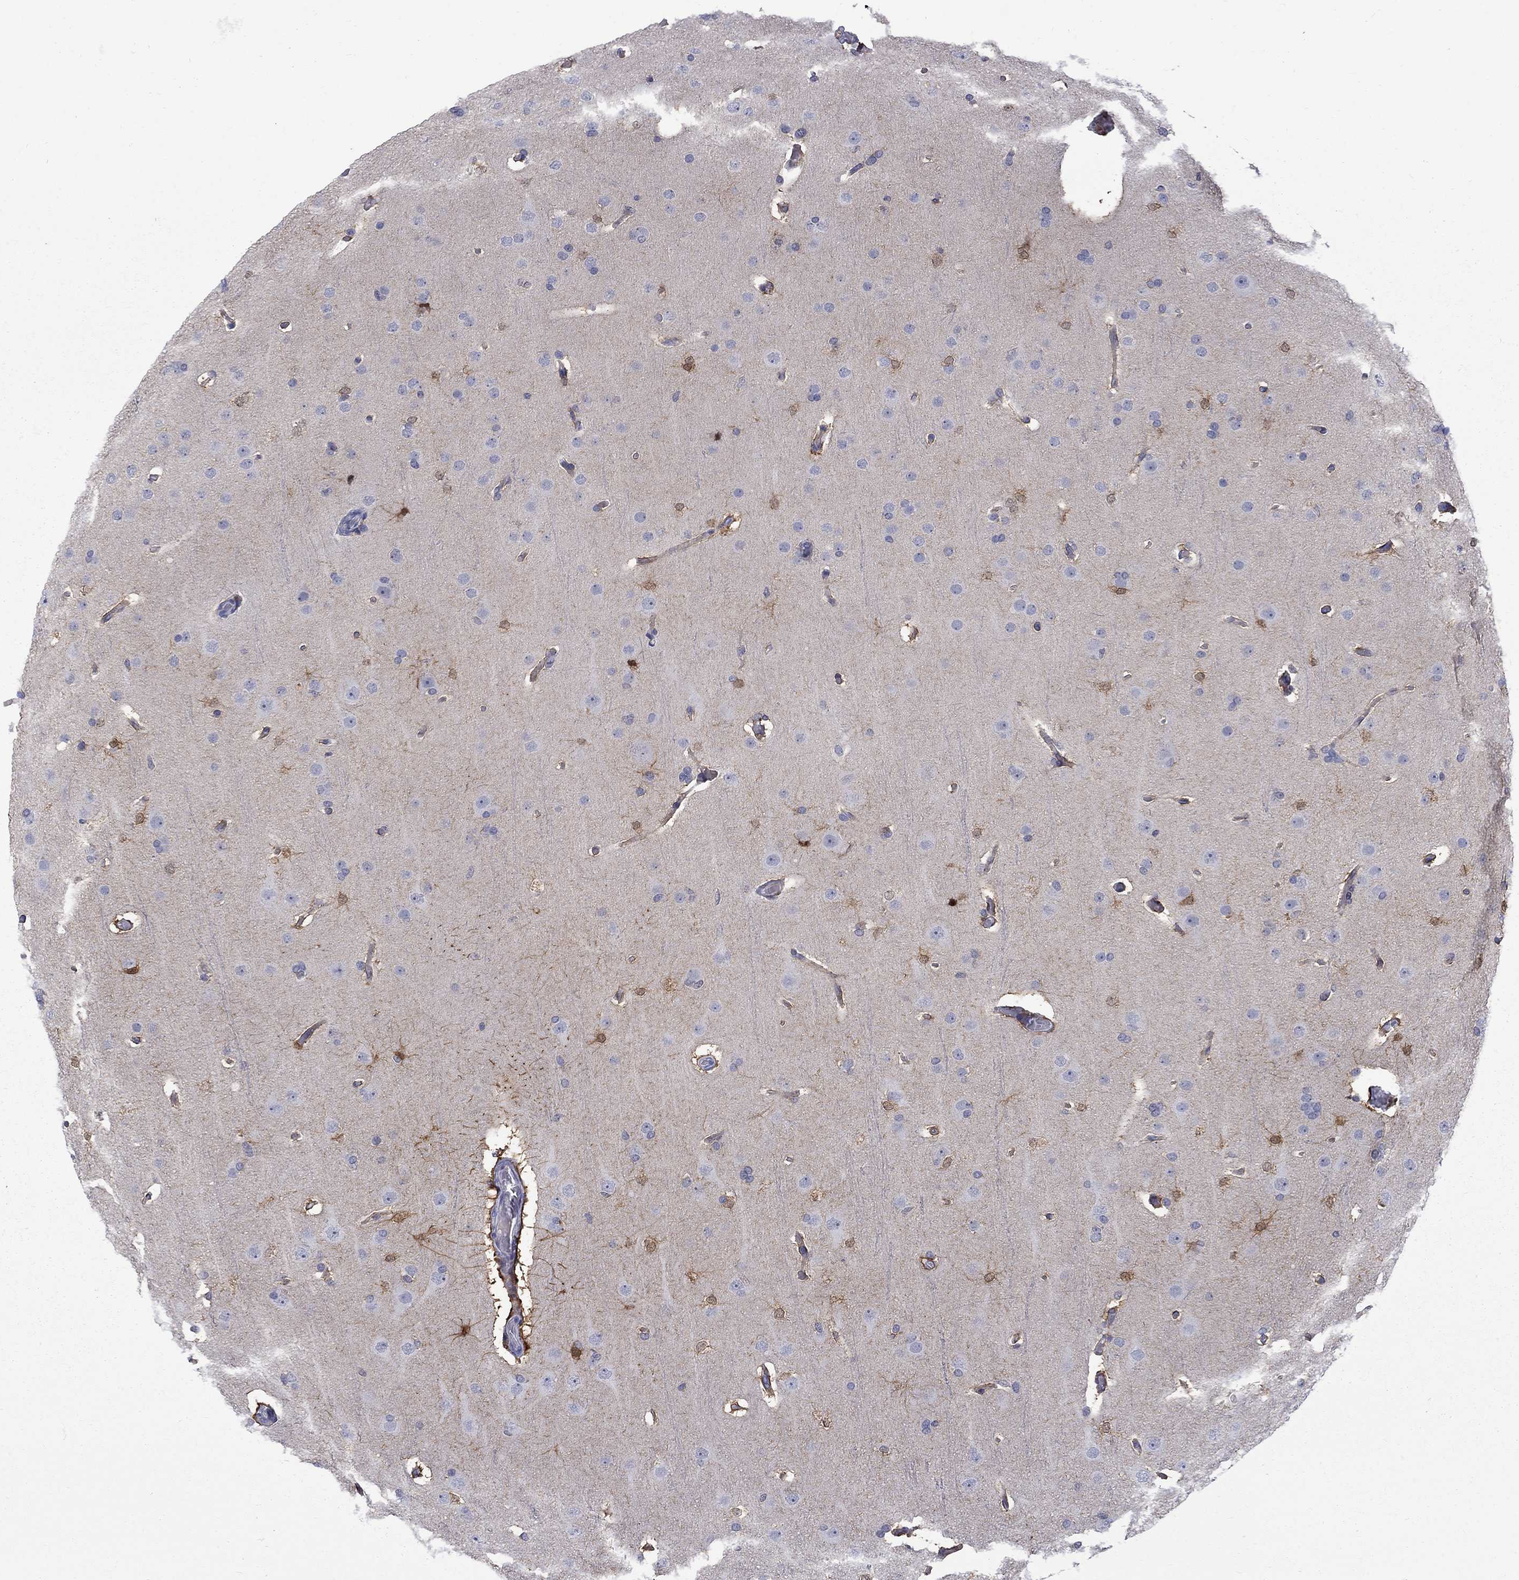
{"staining": {"intensity": "negative", "quantity": "none", "location": "none"}, "tissue": "glioma", "cell_type": "Tumor cells", "image_type": "cancer", "snomed": [{"axis": "morphology", "description": "Glioma, malignant, Low grade"}, {"axis": "topography", "description": "Brain"}], "caption": "IHC of human glioma reveals no expression in tumor cells.", "gene": "HKDC1", "patient": {"sex": "male", "age": 41}}